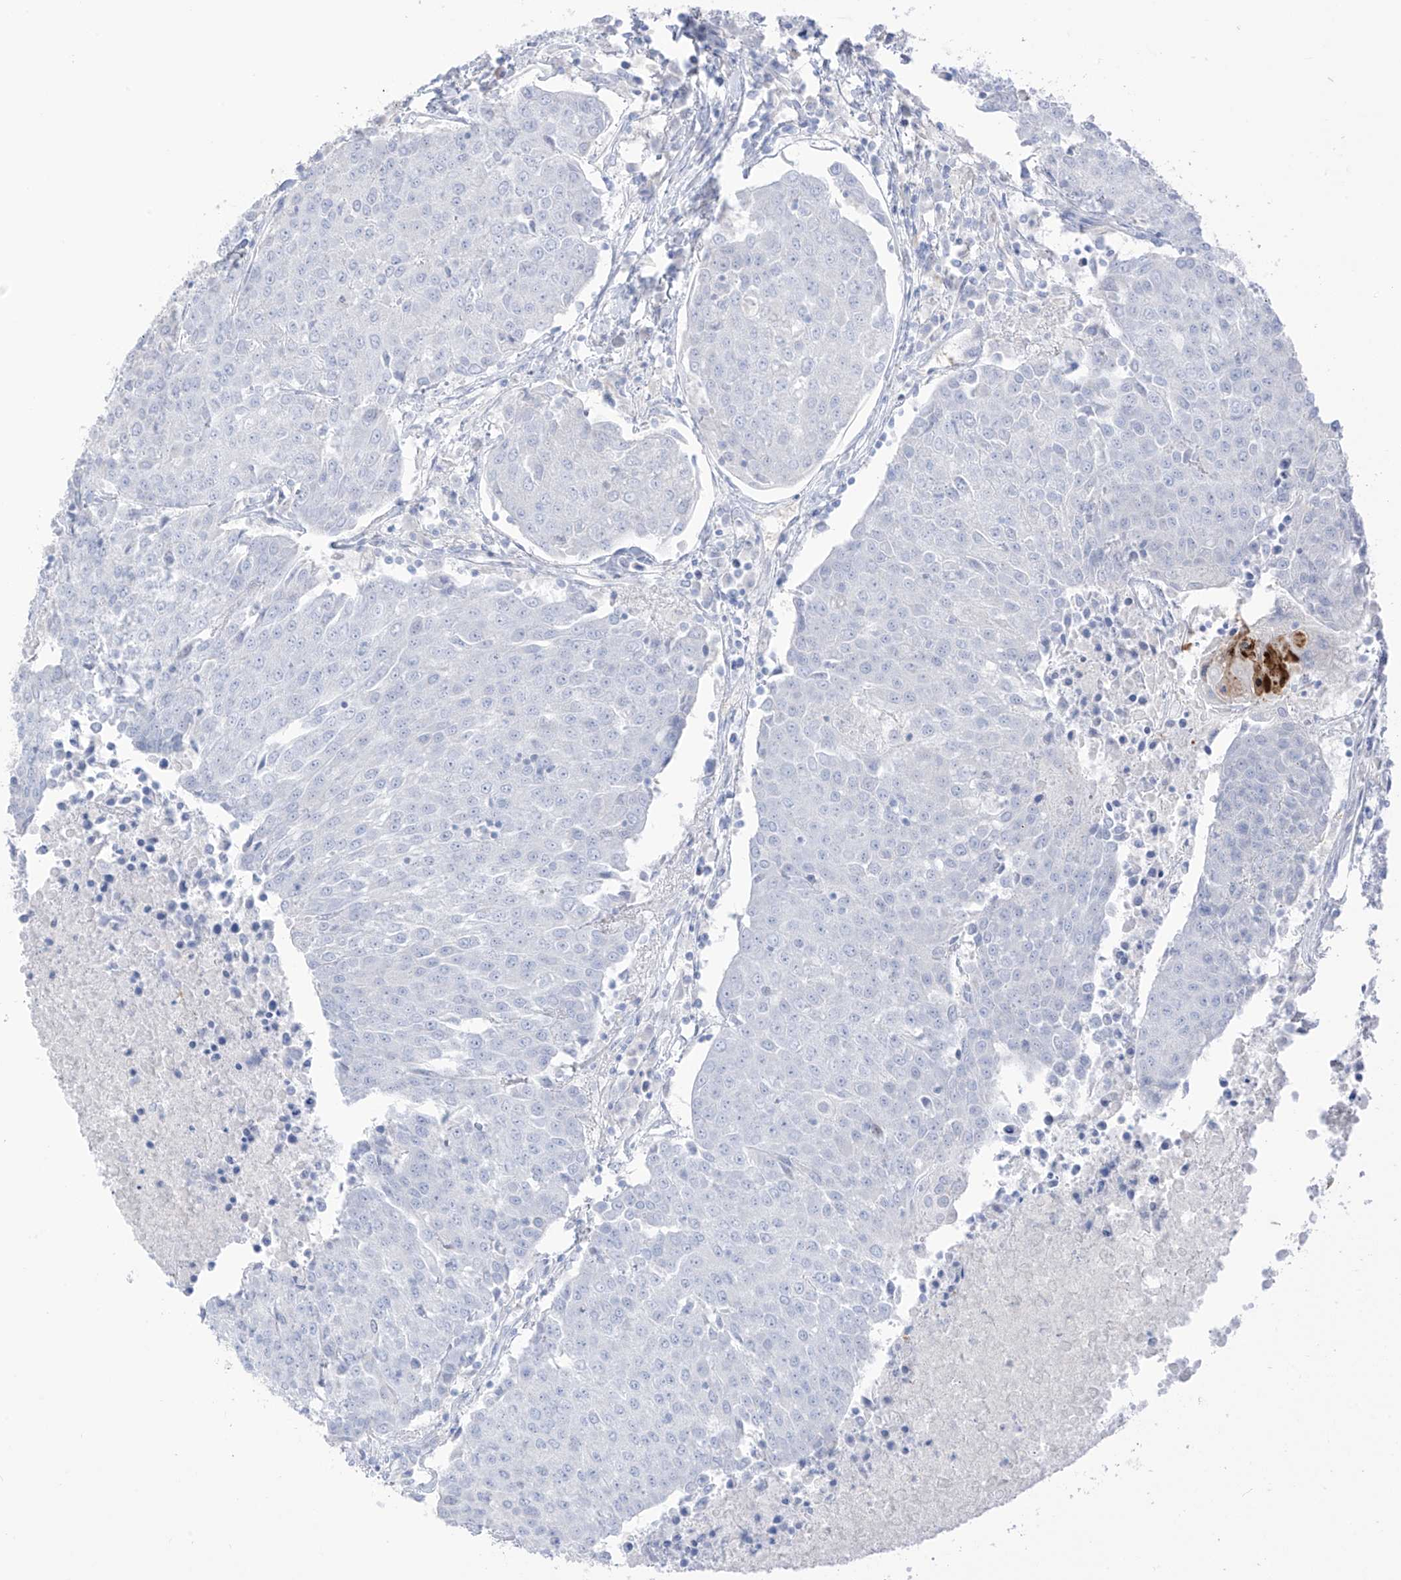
{"staining": {"intensity": "negative", "quantity": "none", "location": "none"}, "tissue": "urothelial cancer", "cell_type": "Tumor cells", "image_type": "cancer", "snomed": [{"axis": "morphology", "description": "Urothelial carcinoma, High grade"}, {"axis": "topography", "description": "Urinary bladder"}], "caption": "There is no significant expression in tumor cells of urothelial cancer.", "gene": "ASPRV1", "patient": {"sex": "female", "age": 85}}